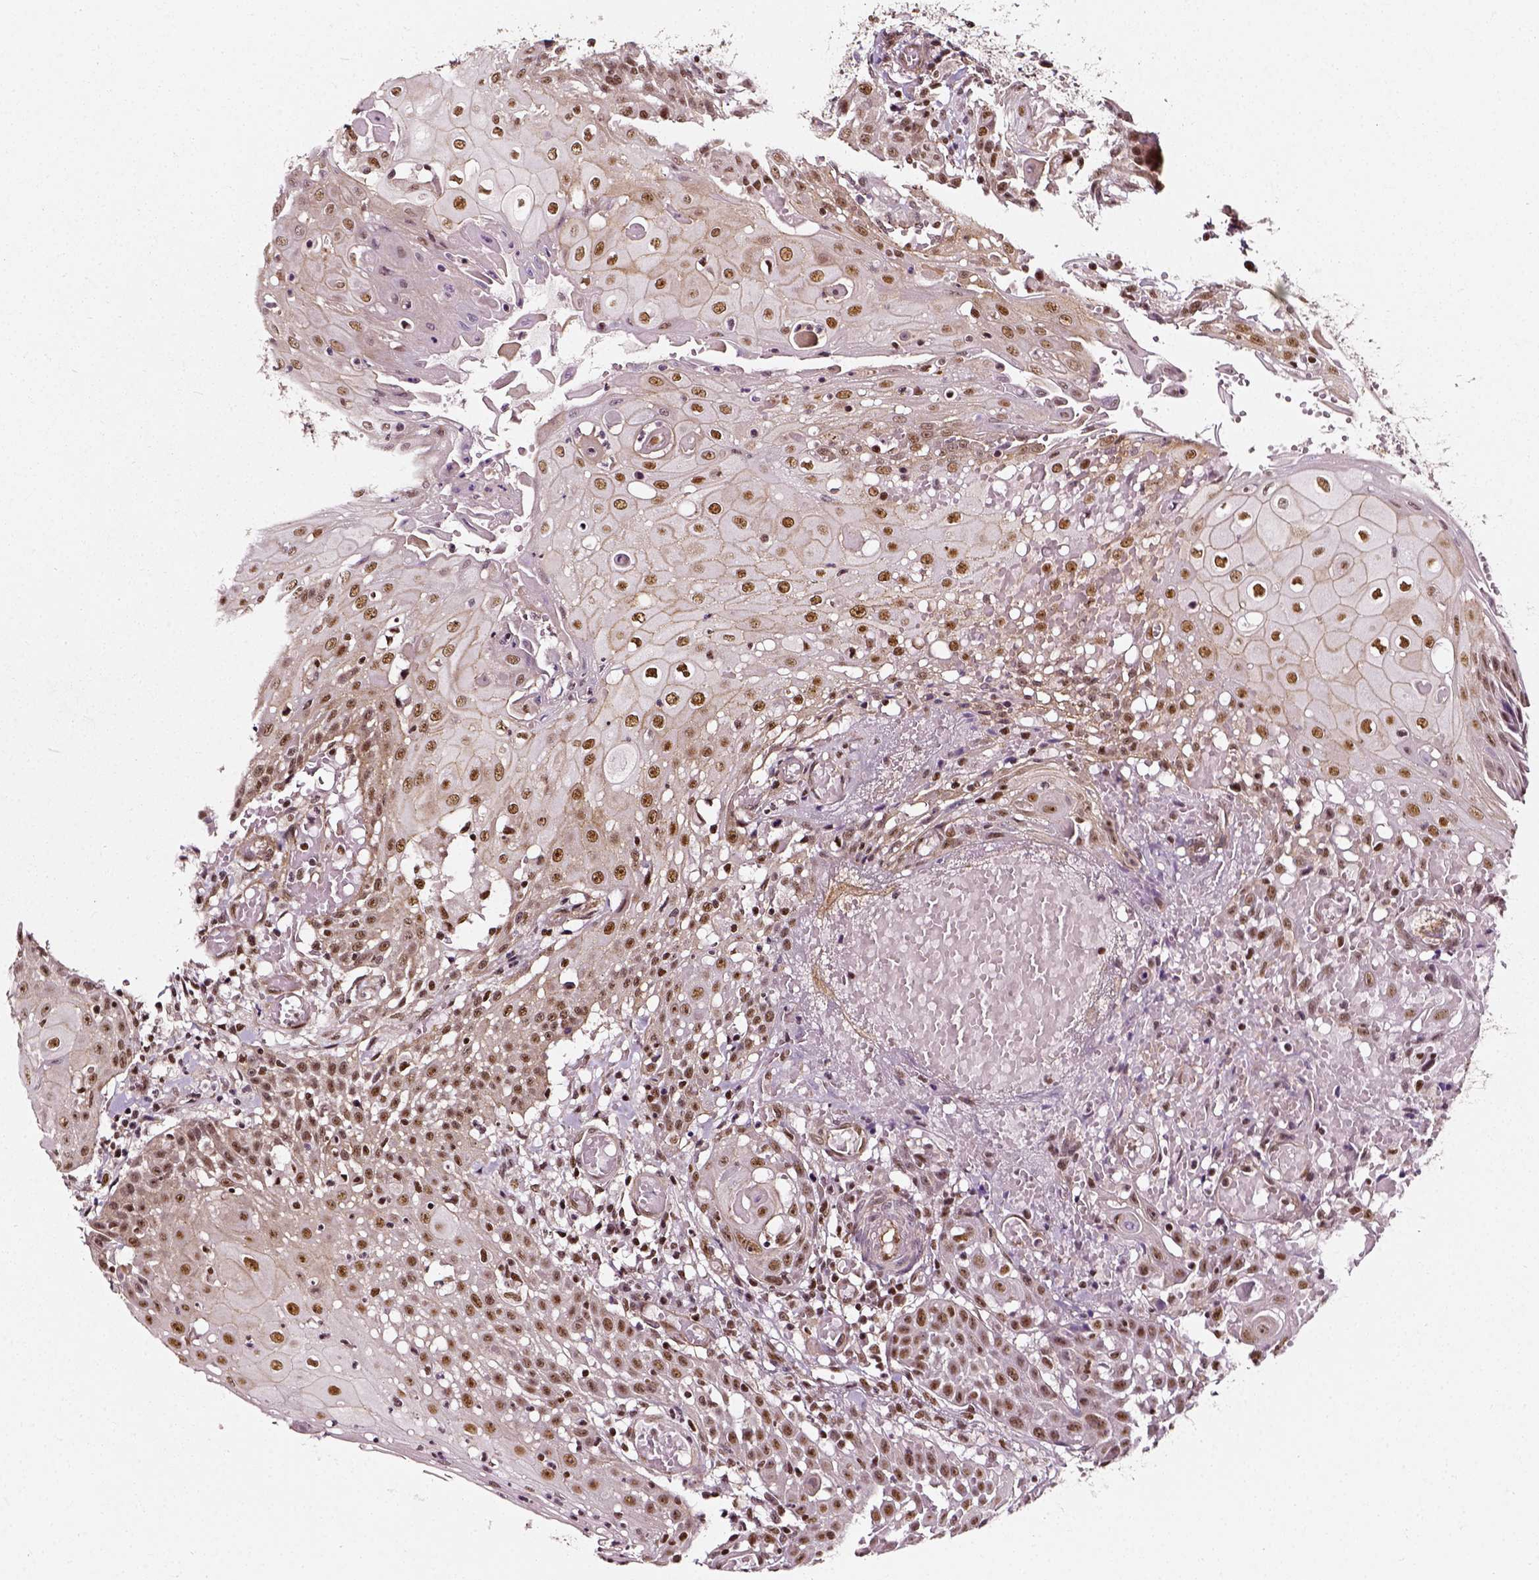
{"staining": {"intensity": "moderate", "quantity": ">75%", "location": "nuclear"}, "tissue": "head and neck cancer", "cell_type": "Tumor cells", "image_type": "cancer", "snomed": [{"axis": "morphology", "description": "Normal tissue, NOS"}, {"axis": "morphology", "description": "Squamous cell carcinoma, NOS"}, {"axis": "topography", "description": "Oral tissue"}, {"axis": "topography", "description": "Head-Neck"}], "caption": "IHC (DAB (3,3'-diaminobenzidine)) staining of head and neck squamous cell carcinoma shows moderate nuclear protein staining in about >75% of tumor cells.", "gene": "NACC1", "patient": {"sex": "female", "age": 55}}